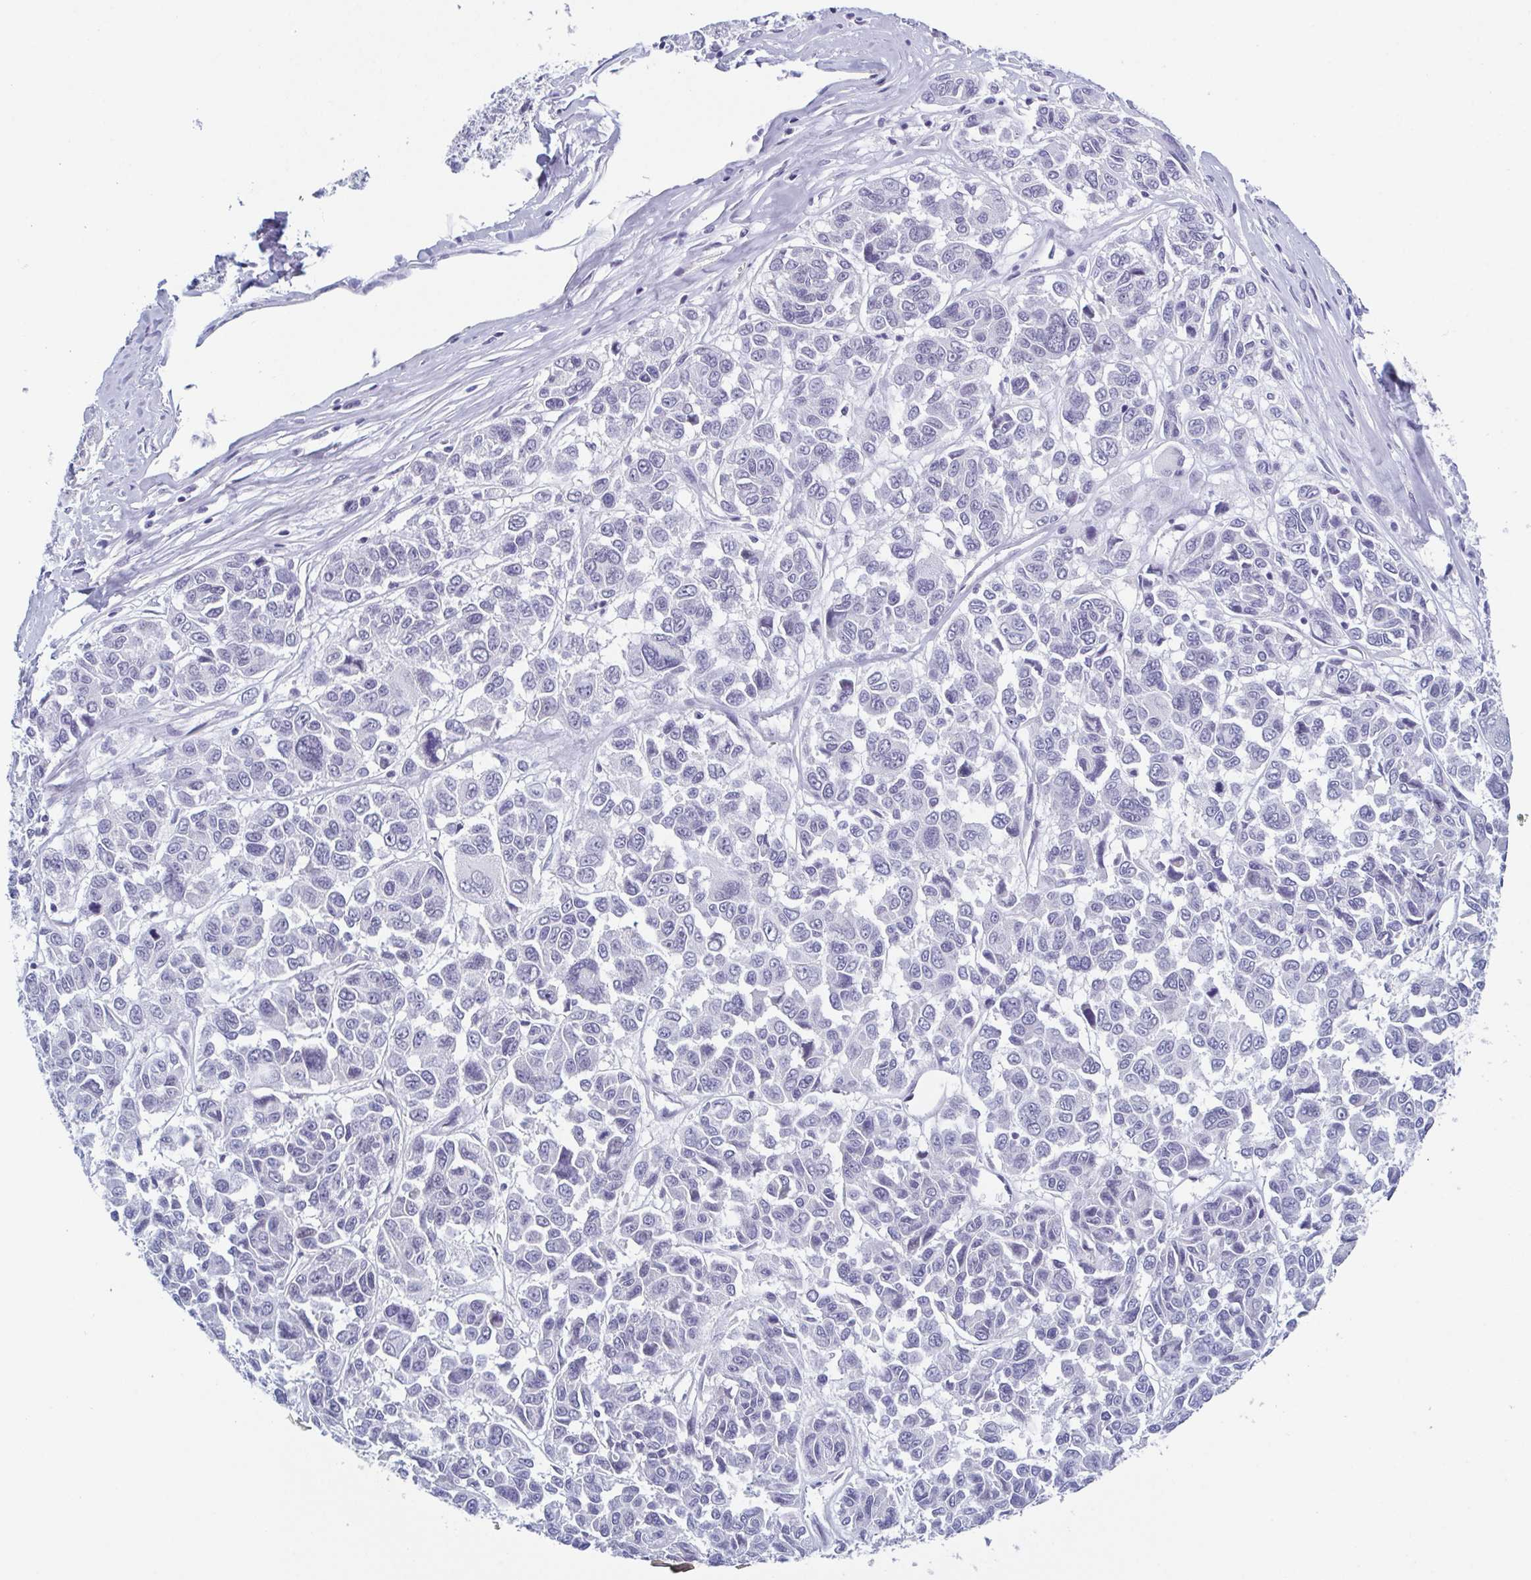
{"staining": {"intensity": "negative", "quantity": "none", "location": "none"}, "tissue": "melanoma", "cell_type": "Tumor cells", "image_type": "cancer", "snomed": [{"axis": "morphology", "description": "Malignant melanoma, NOS"}, {"axis": "topography", "description": "Skin"}], "caption": "Tumor cells are negative for protein expression in human malignant melanoma. The staining was performed using DAB (3,3'-diaminobenzidine) to visualize the protein expression in brown, while the nuclei were stained in blue with hematoxylin (Magnification: 20x).", "gene": "ZFP64", "patient": {"sex": "female", "age": 66}}